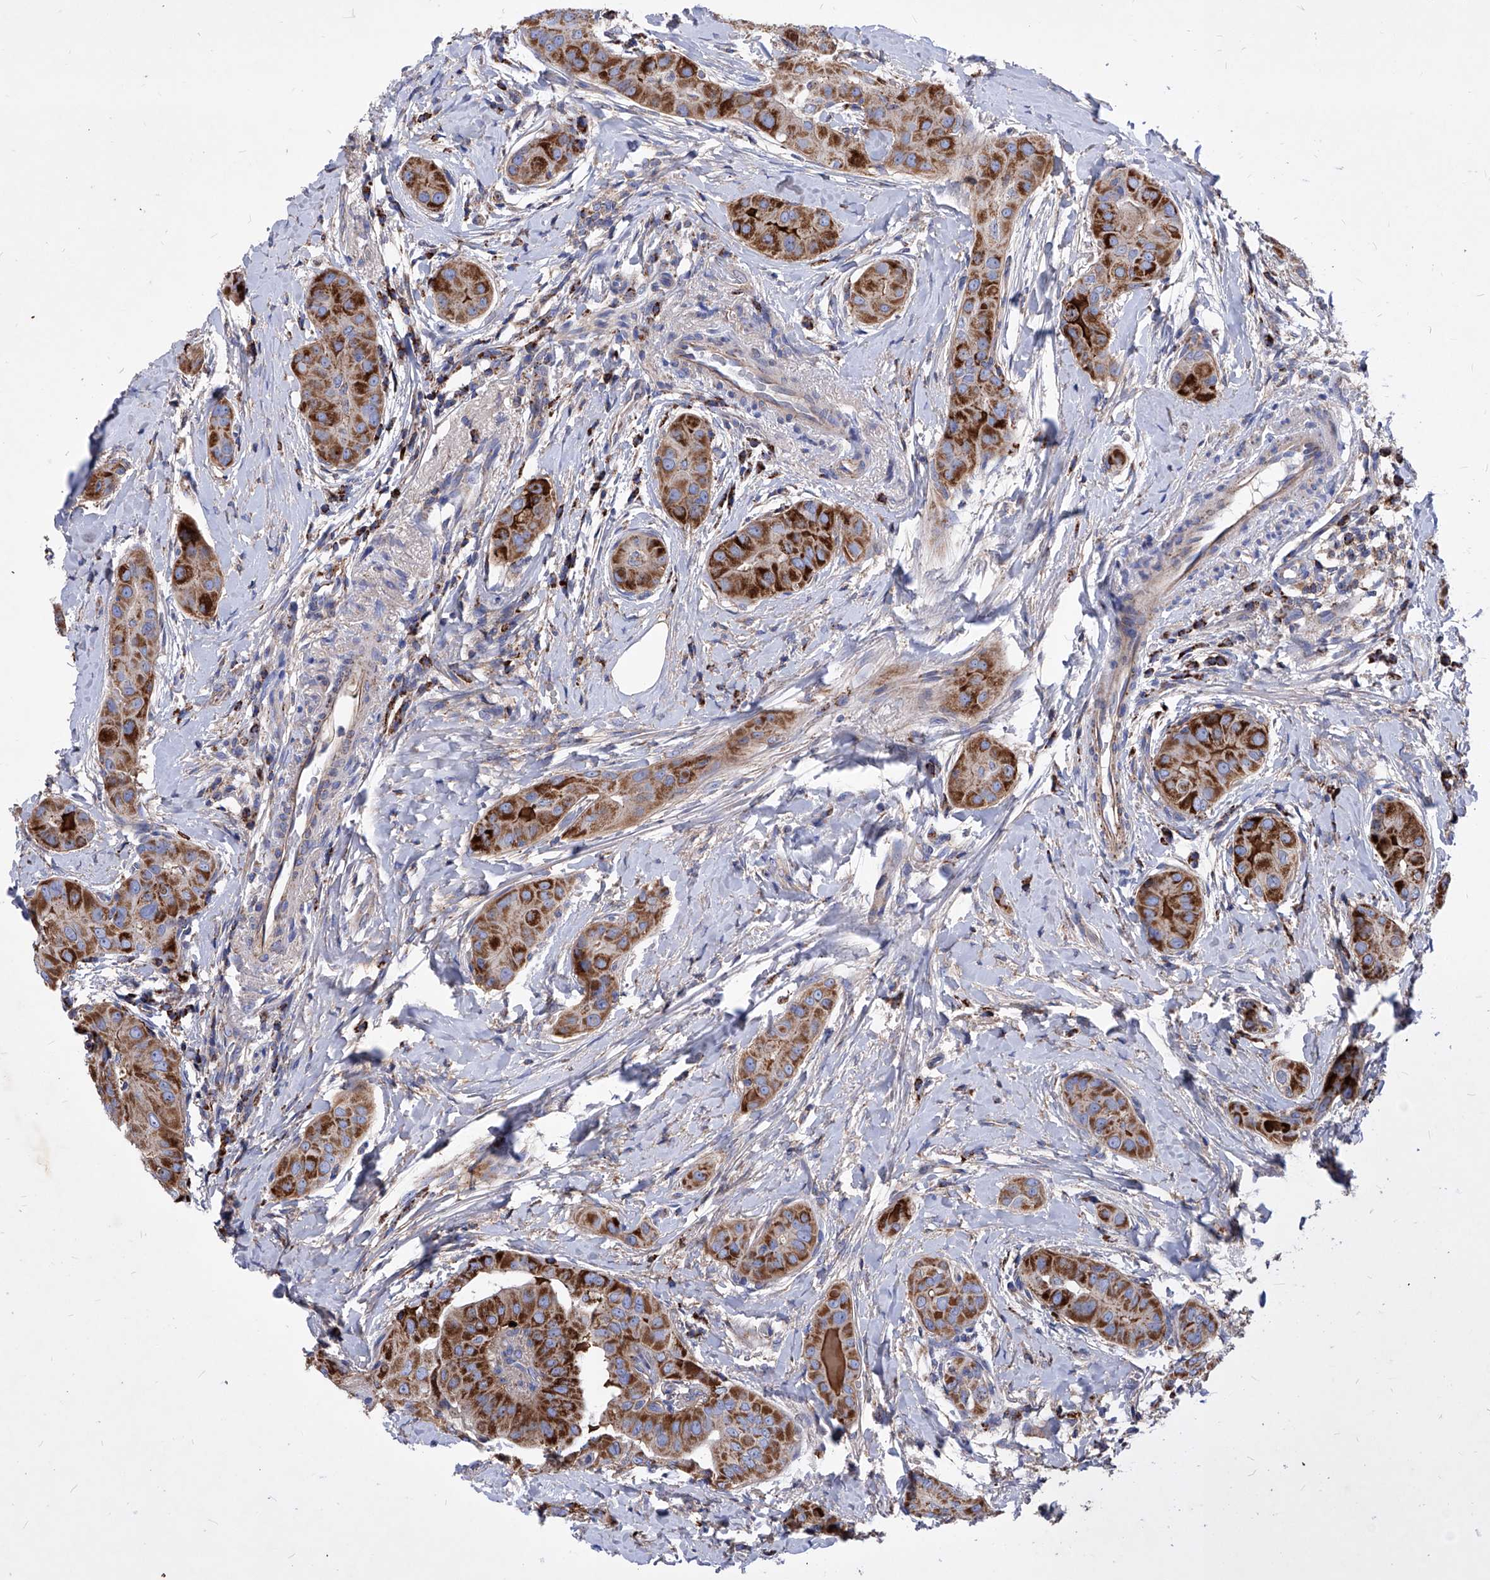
{"staining": {"intensity": "strong", "quantity": ">75%", "location": "cytoplasmic/membranous"}, "tissue": "thyroid cancer", "cell_type": "Tumor cells", "image_type": "cancer", "snomed": [{"axis": "morphology", "description": "Papillary adenocarcinoma, NOS"}, {"axis": "topography", "description": "Thyroid gland"}], "caption": "A histopathology image showing strong cytoplasmic/membranous expression in about >75% of tumor cells in thyroid papillary adenocarcinoma, as visualized by brown immunohistochemical staining.", "gene": "HRNR", "patient": {"sex": "male", "age": 33}}